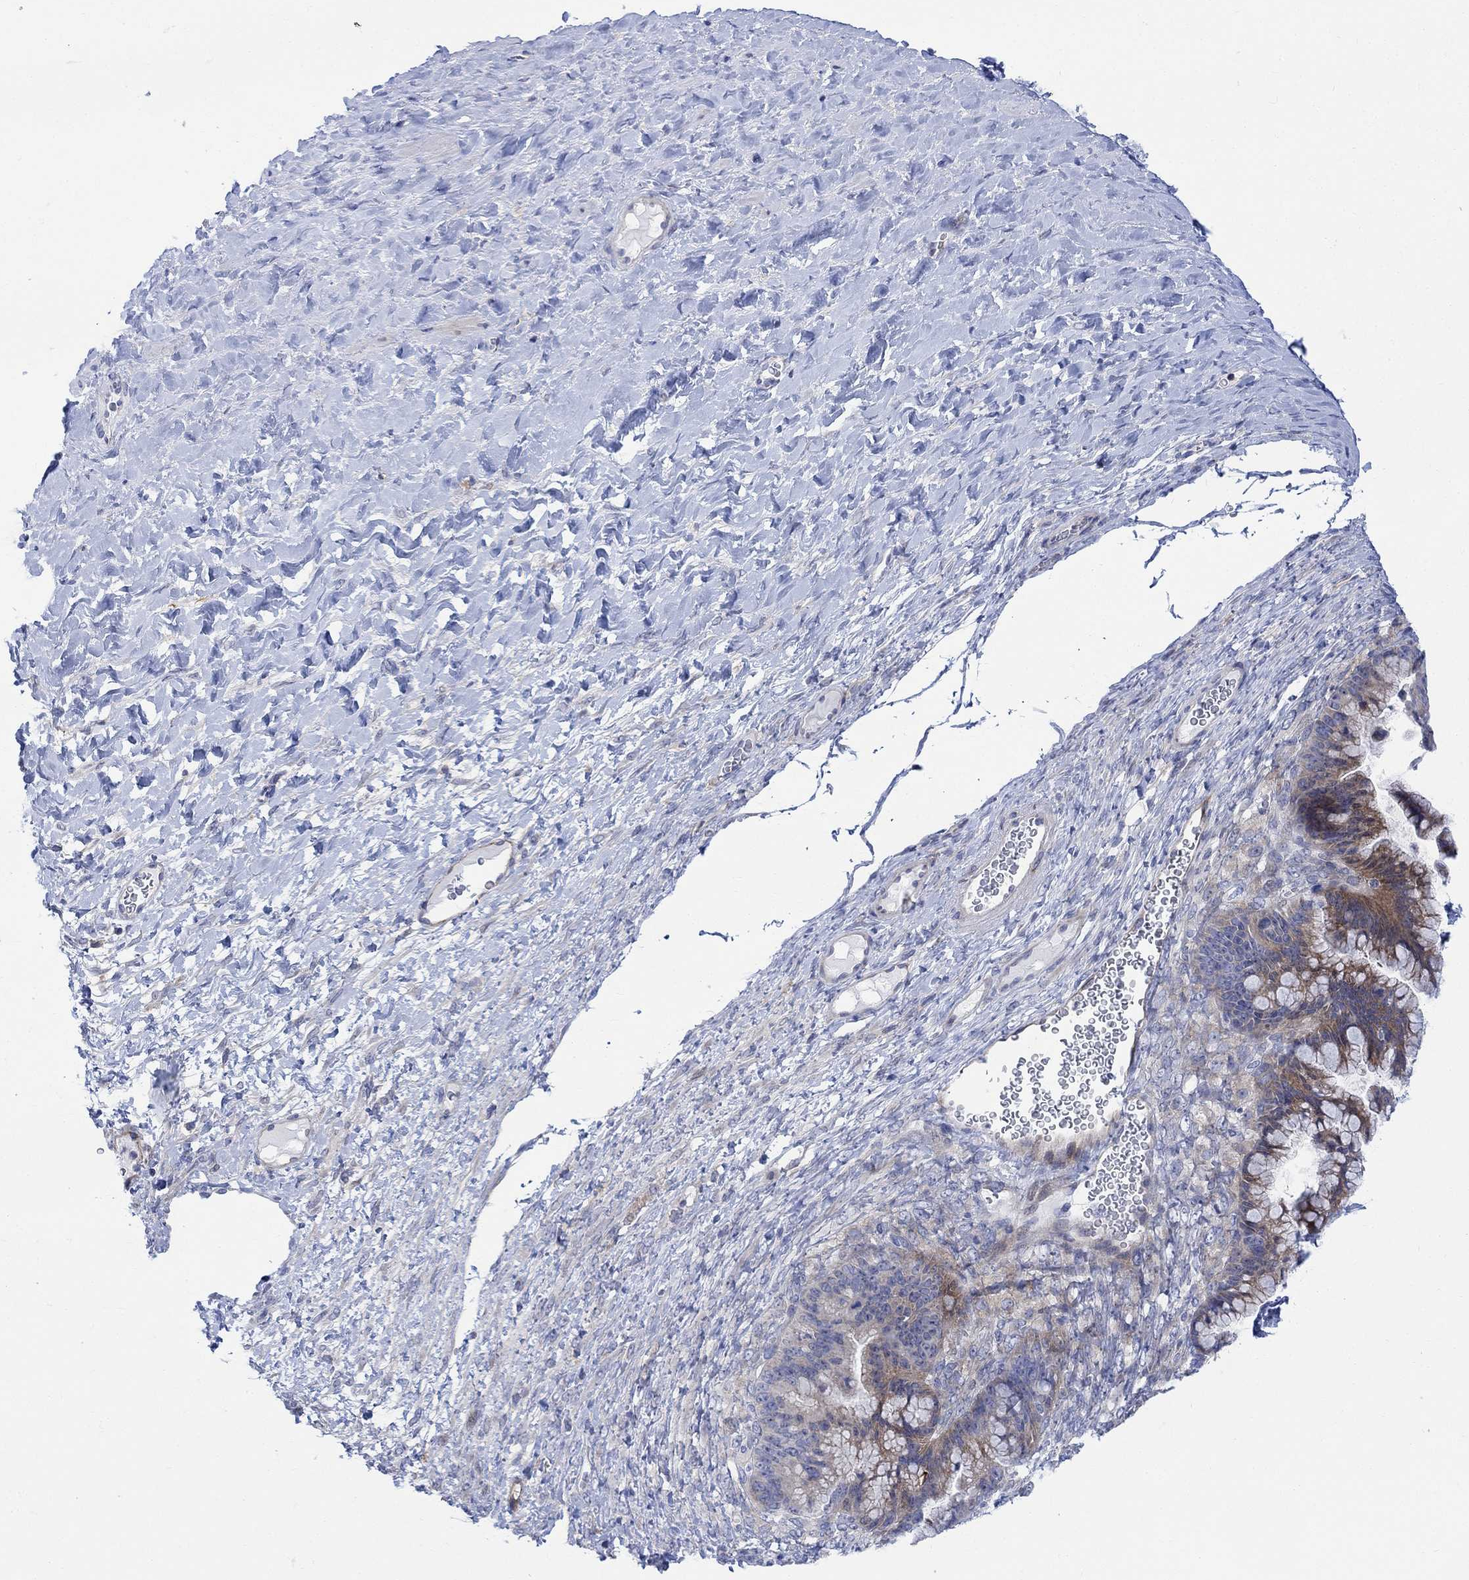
{"staining": {"intensity": "moderate", "quantity": "25%-75%", "location": "cytoplasmic/membranous"}, "tissue": "ovarian cancer", "cell_type": "Tumor cells", "image_type": "cancer", "snomed": [{"axis": "morphology", "description": "Cystadenocarcinoma, mucinous, NOS"}, {"axis": "topography", "description": "Ovary"}], "caption": "Moderate cytoplasmic/membranous positivity for a protein is appreciated in approximately 25%-75% of tumor cells of ovarian mucinous cystadenocarcinoma using IHC.", "gene": "ARSK", "patient": {"sex": "female", "age": 67}}